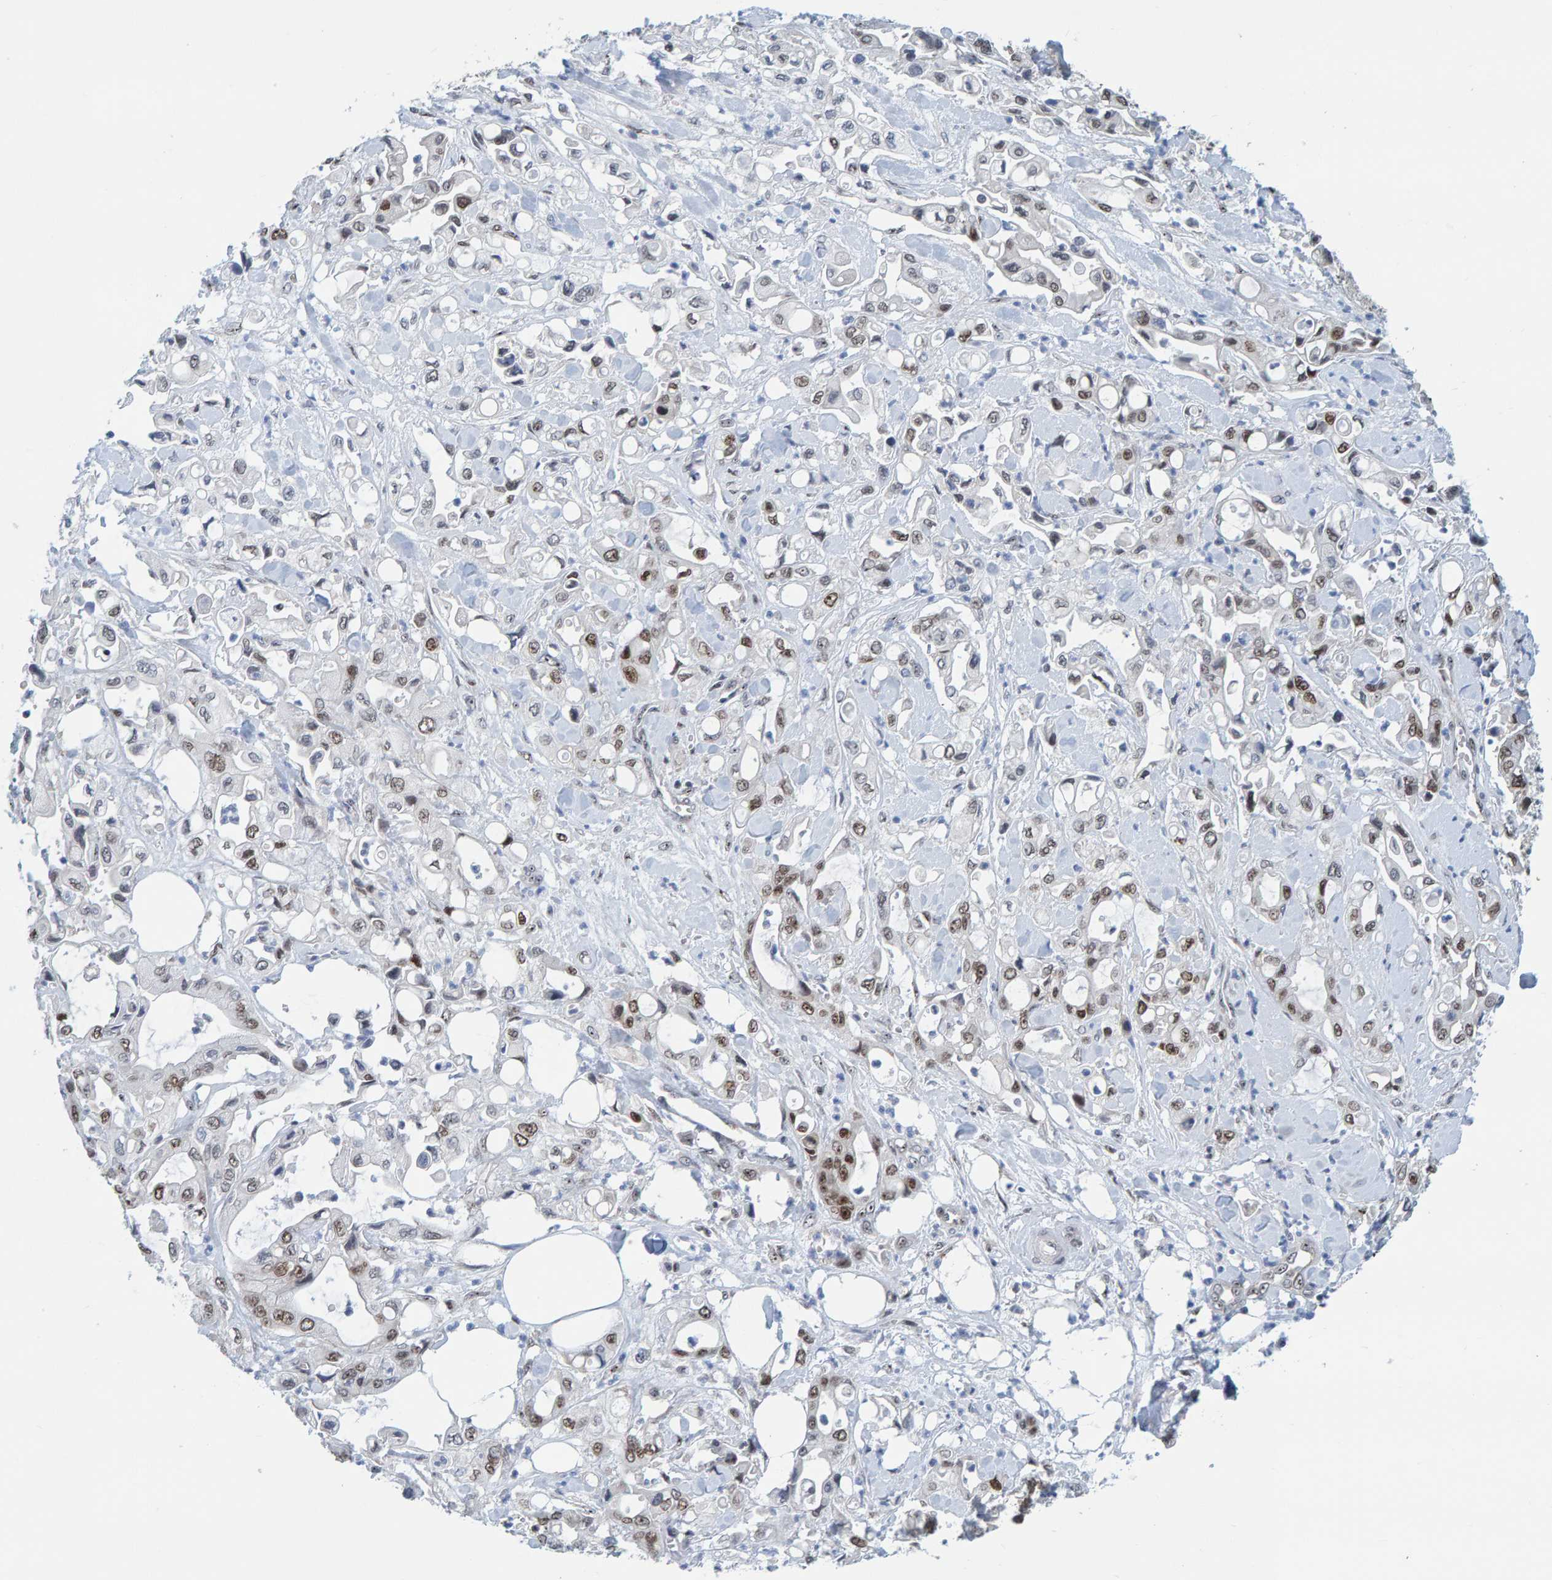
{"staining": {"intensity": "moderate", "quantity": "25%-75%", "location": "nuclear"}, "tissue": "pancreatic cancer", "cell_type": "Tumor cells", "image_type": "cancer", "snomed": [{"axis": "morphology", "description": "Adenocarcinoma, NOS"}, {"axis": "topography", "description": "Pancreas"}], "caption": "Human adenocarcinoma (pancreatic) stained for a protein (brown) exhibits moderate nuclear positive positivity in about 25%-75% of tumor cells.", "gene": "POLR1E", "patient": {"sex": "male", "age": 70}}